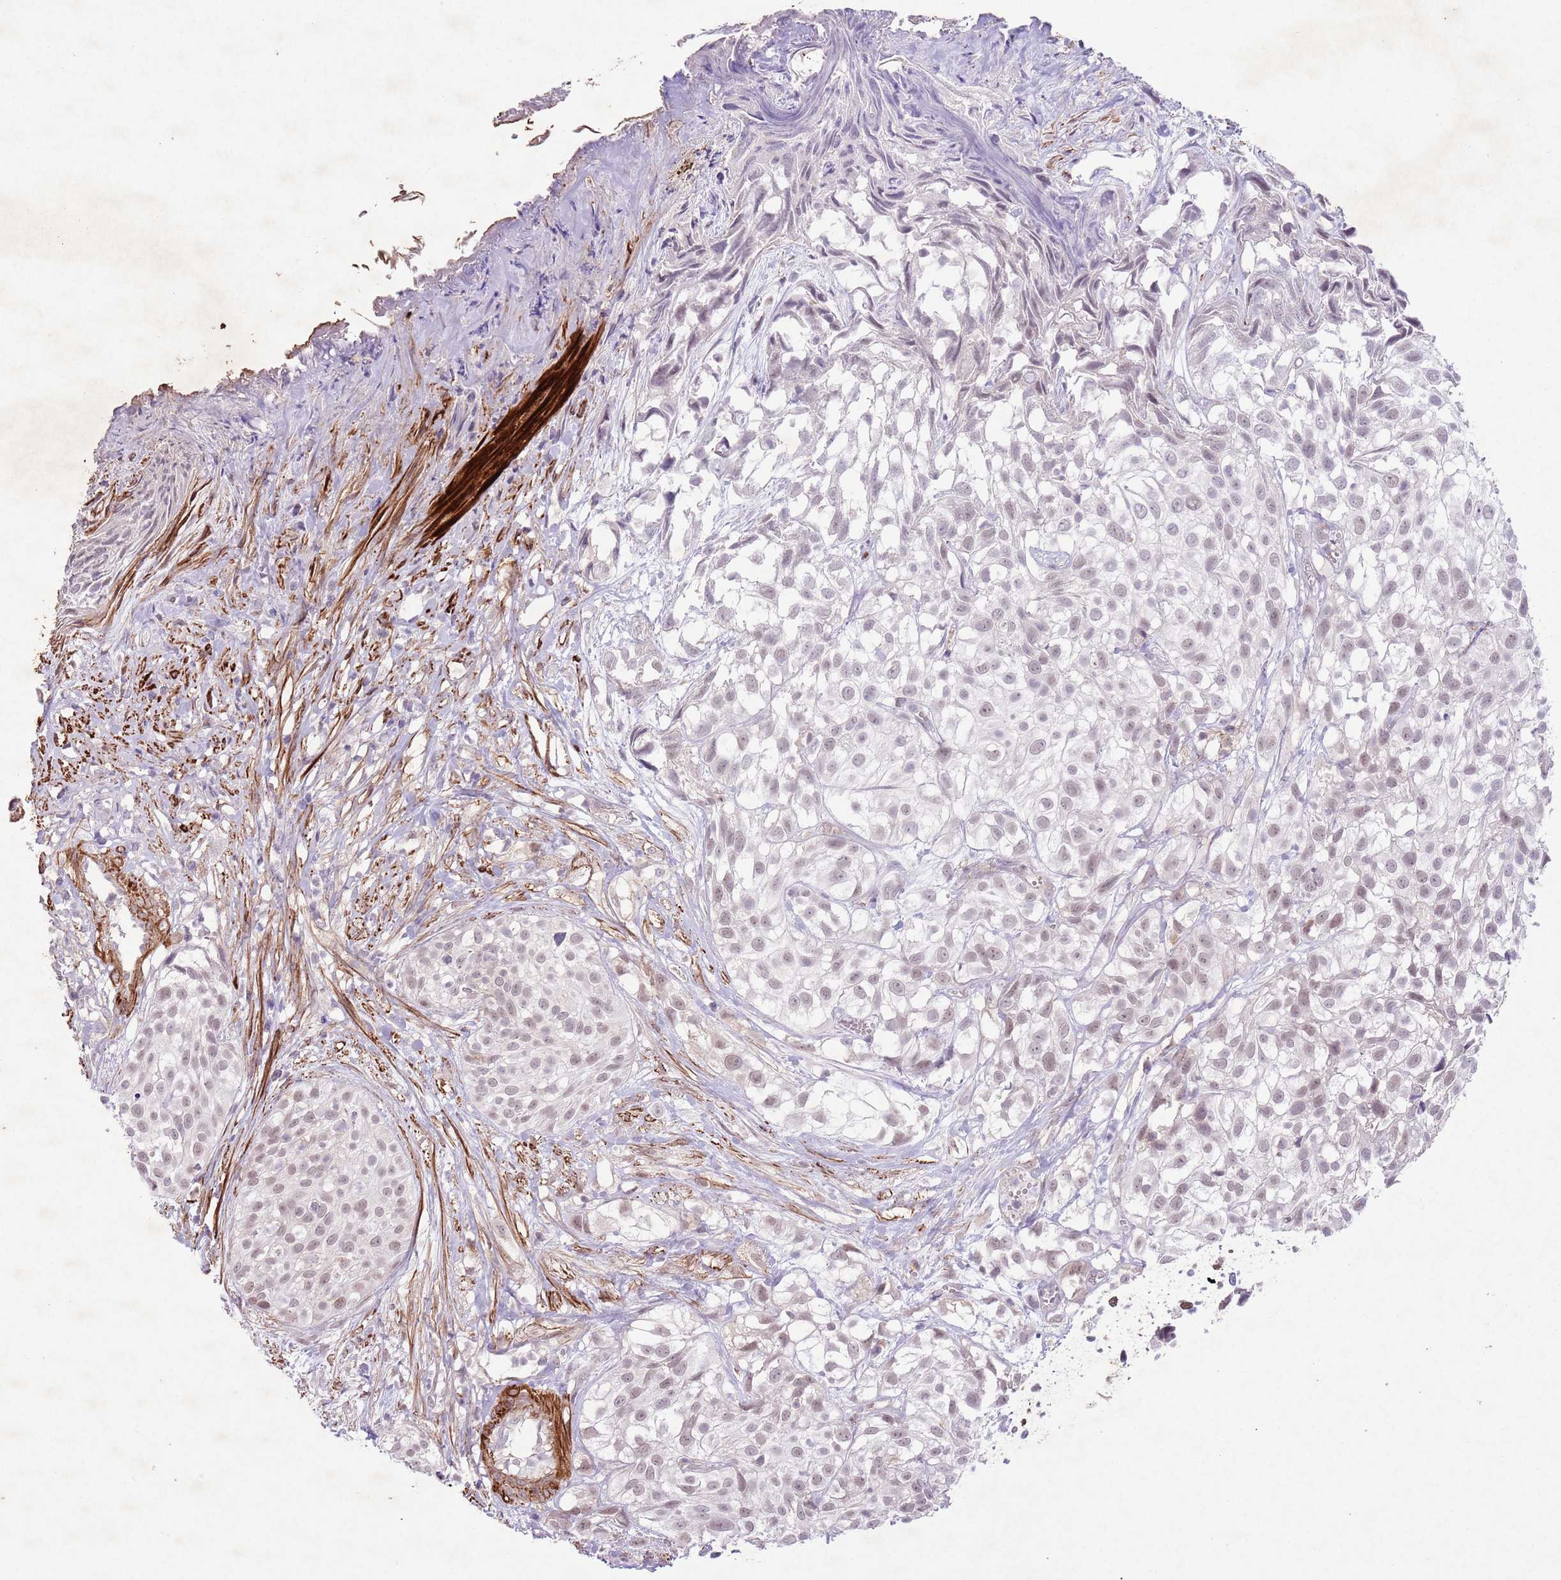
{"staining": {"intensity": "weak", "quantity": ">75%", "location": "nuclear"}, "tissue": "urothelial cancer", "cell_type": "Tumor cells", "image_type": "cancer", "snomed": [{"axis": "morphology", "description": "Urothelial carcinoma, High grade"}, {"axis": "topography", "description": "Urinary bladder"}], "caption": "Urothelial carcinoma (high-grade) stained for a protein exhibits weak nuclear positivity in tumor cells.", "gene": "CCNI", "patient": {"sex": "male", "age": 56}}